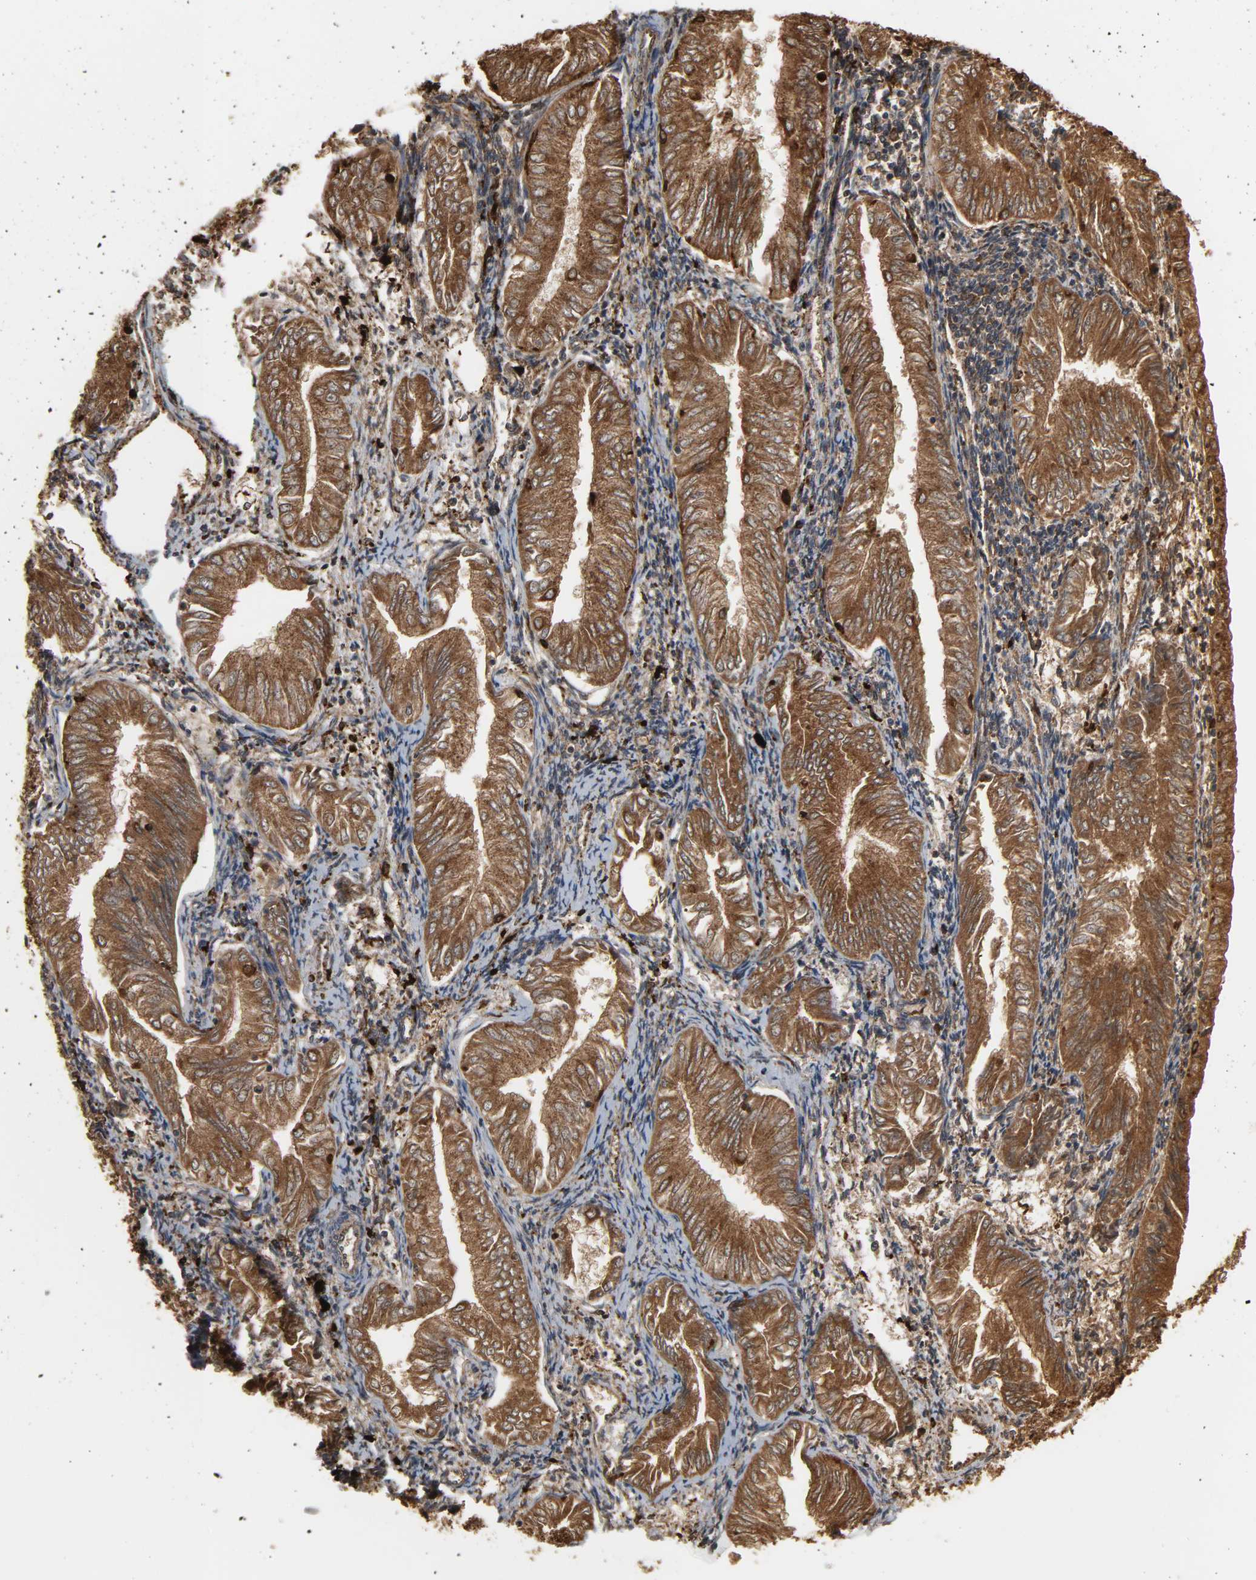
{"staining": {"intensity": "strong", "quantity": ">75%", "location": "cytoplasmic/membranous"}, "tissue": "endometrial cancer", "cell_type": "Tumor cells", "image_type": "cancer", "snomed": [{"axis": "morphology", "description": "Adenocarcinoma, NOS"}, {"axis": "topography", "description": "Endometrium"}], "caption": "Immunohistochemical staining of endometrial cancer shows strong cytoplasmic/membranous protein expression in approximately >75% of tumor cells.", "gene": "PSAP", "patient": {"sex": "female", "age": 53}}